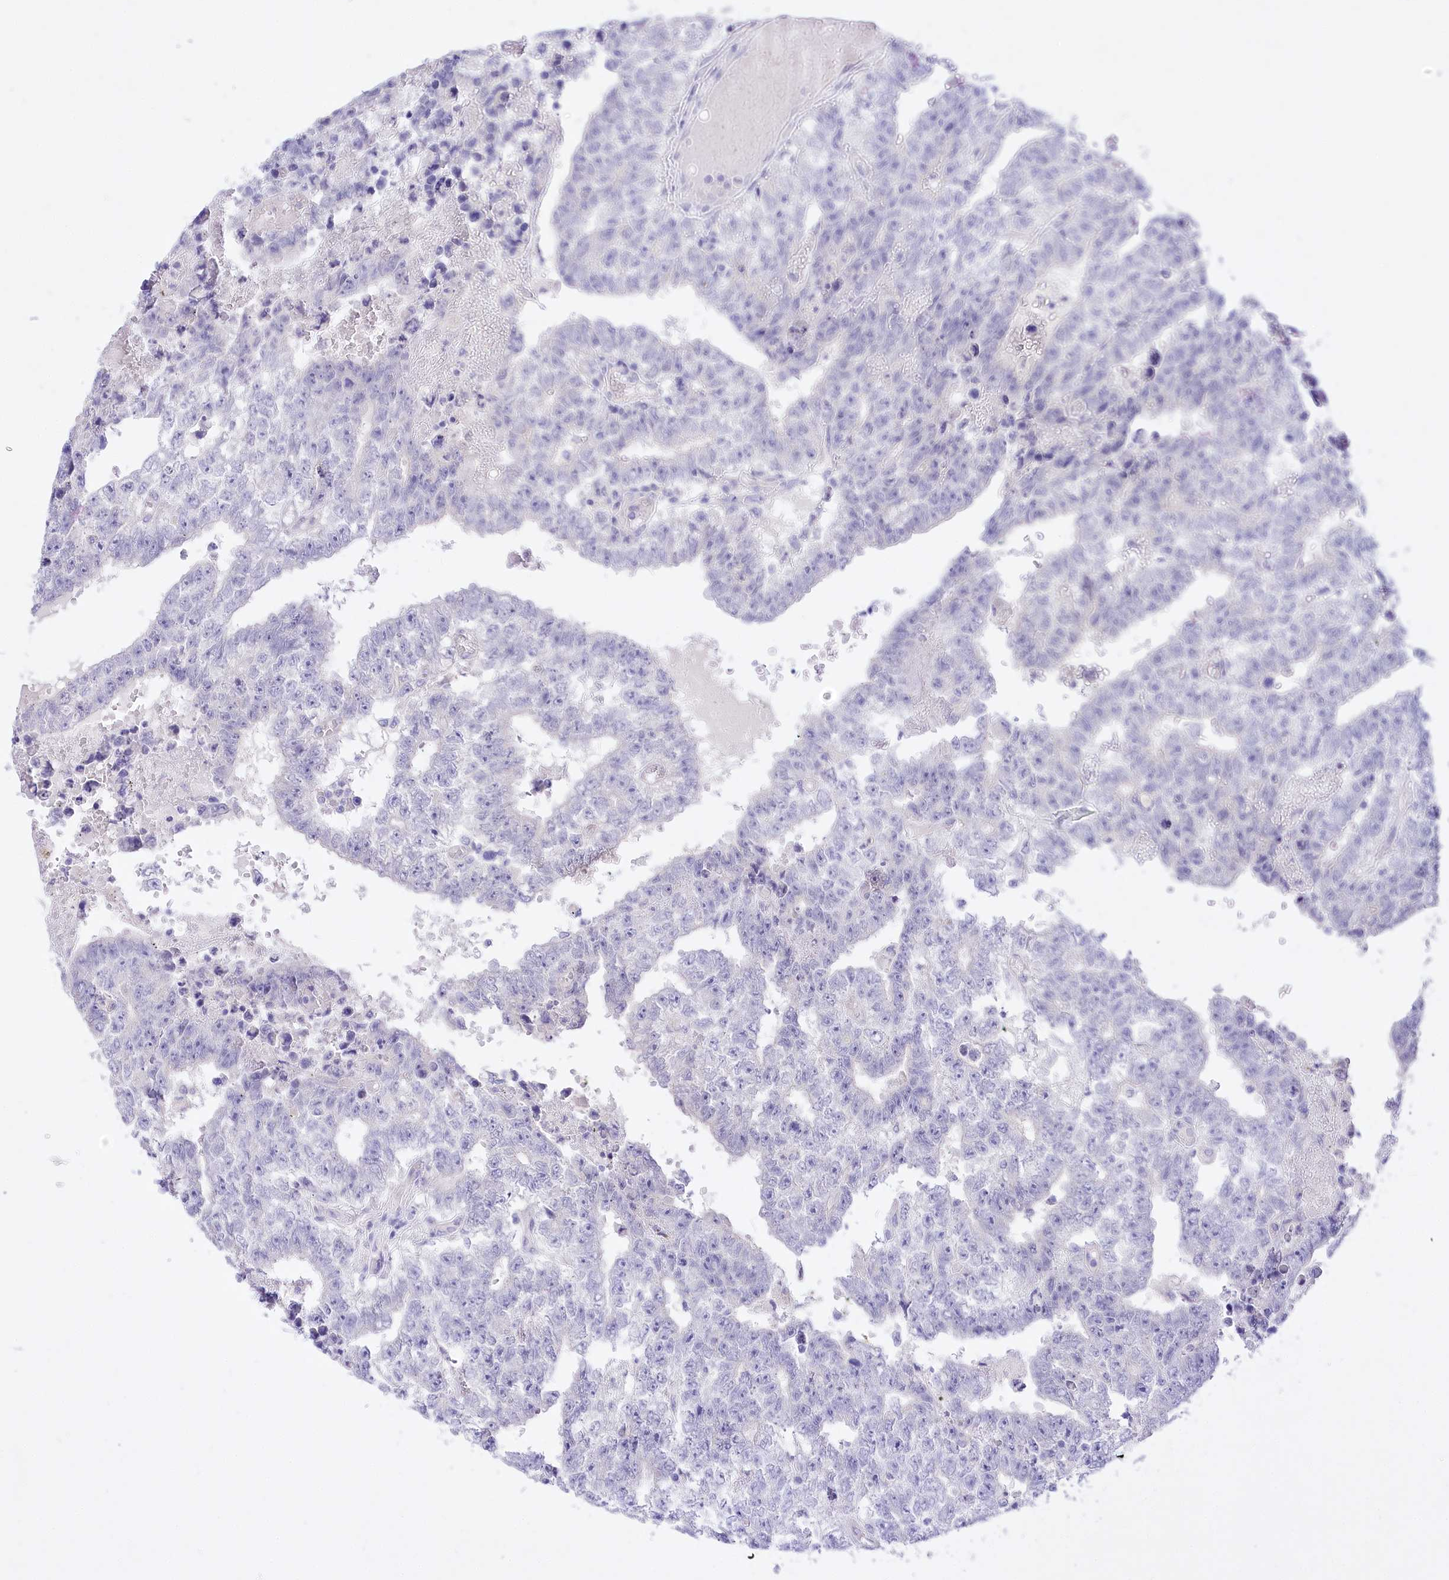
{"staining": {"intensity": "negative", "quantity": "none", "location": "none"}, "tissue": "testis cancer", "cell_type": "Tumor cells", "image_type": "cancer", "snomed": [{"axis": "morphology", "description": "Carcinoma, Embryonal, NOS"}, {"axis": "topography", "description": "Testis"}], "caption": "Immunohistochemistry (IHC) of embryonal carcinoma (testis) reveals no expression in tumor cells. (DAB immunohistochemistry visualized using brightfield microscopy, high magnification).", "gene": "PBLD", "patient": {"sex": "male", "age": 25}}